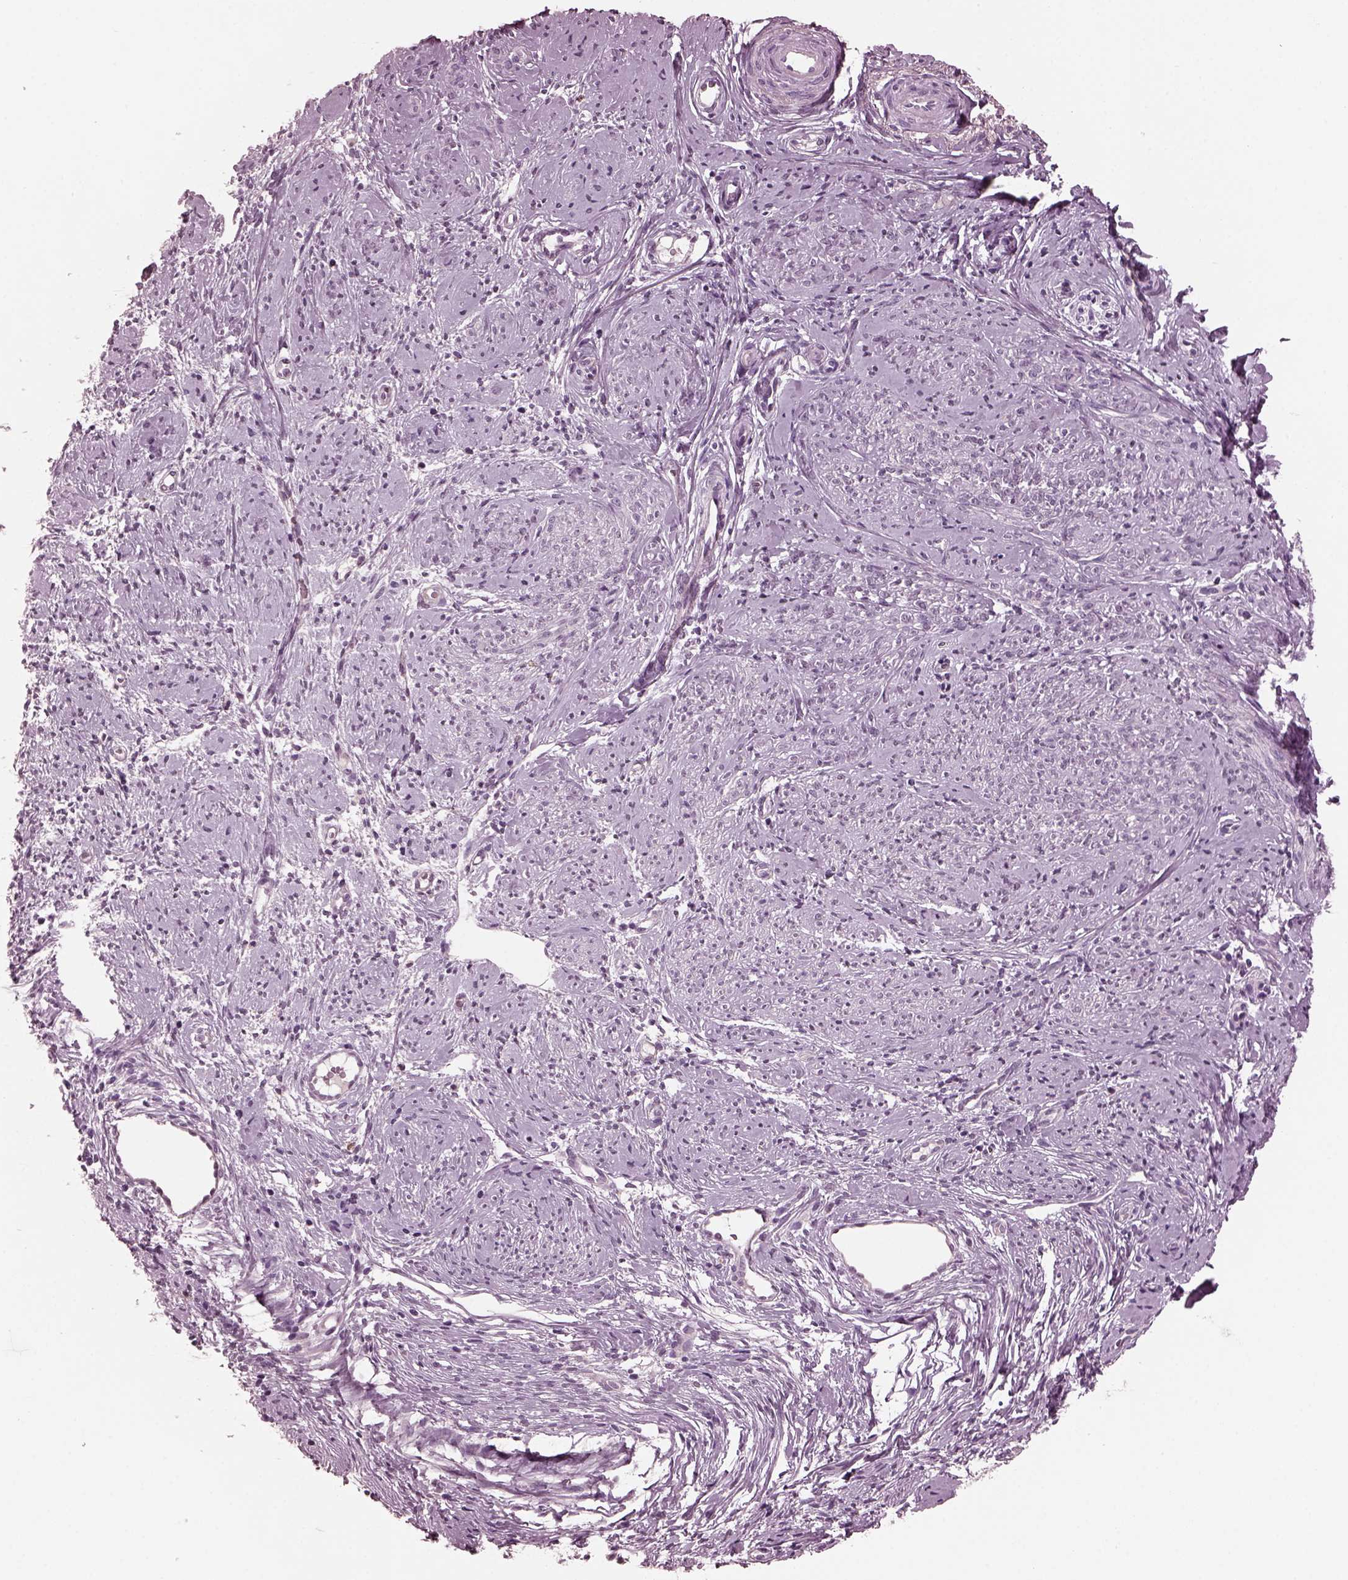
{"staining": {"intensity": "negative", "quantity": "none", "location": "none"}, "tissue": "smooth muscle", "cell_type": "Smooth muscle cells", "image_type": "normal", "snomed": [{"axis": "morphology", "description": "Normal tissue, NOS"}, {"axis": "topography", "description": "Smooth muscle"}], "caption": "An immunohistochemistry micrograph of benign smooth muscle is shown. There is no staining in smooth muscle cells of smooth muscle. (DAB IHC visualized using brightfield microscopy, high magnification).", "gene": "MIB2", "patient": {"sex": "female", "age": 48}}